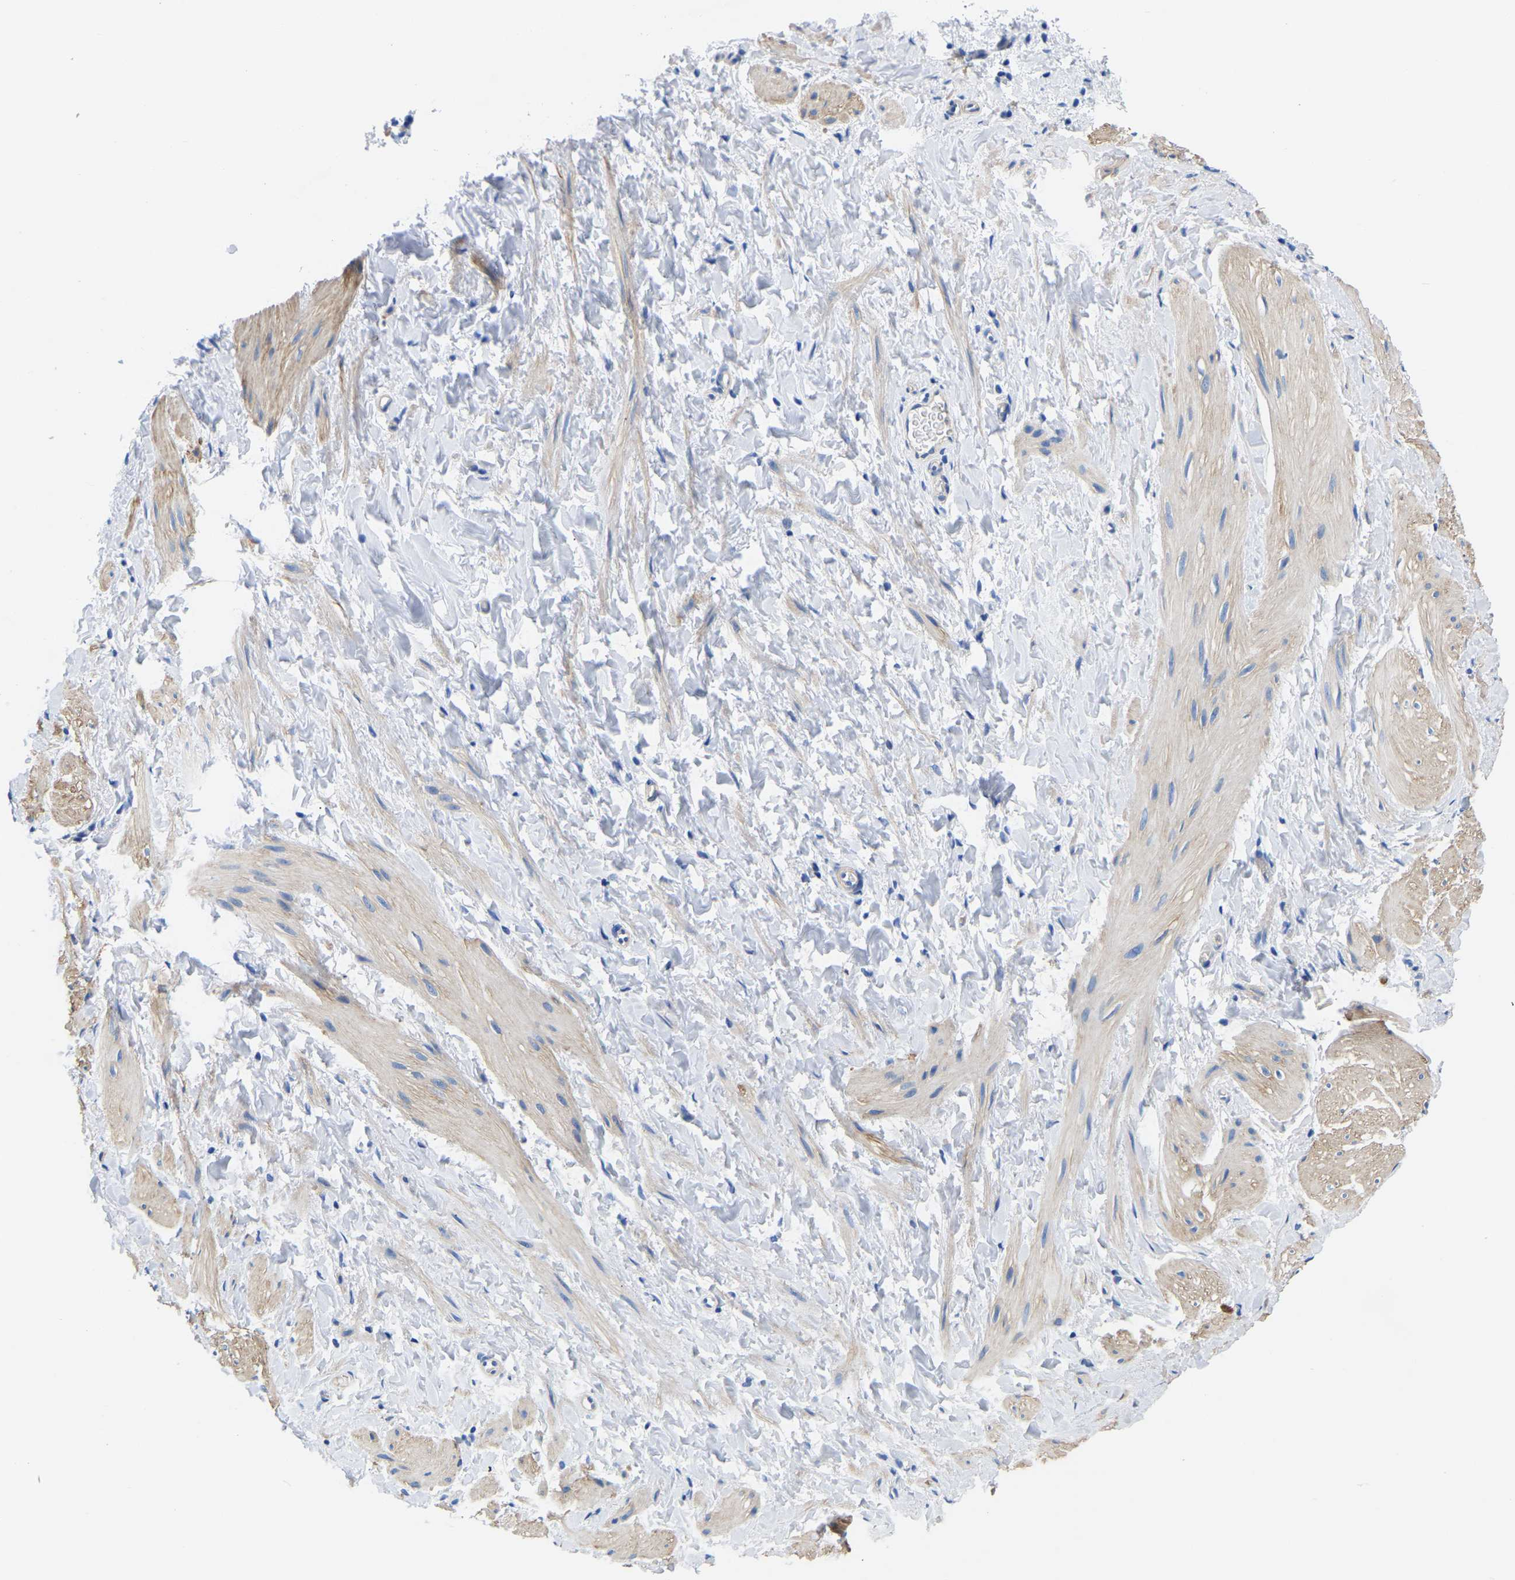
{"staining": {"intensity": "weak", "quantity": "25%-75%", "location": "cytoplasmic/membranous"}, "tissue": "smooth muscle", "cell_type": "Smooth muscle cells", "image_type": "normal", "snomed": [{"axis": "morphology", "description": "Normal tissue, NOS"}, {"axis": "topography", "description": "Smooth muscle"}], "caption": "Protein staining by immunohistochemistry (IHC) reveals weak cytoplasmic/membranous staining in approximately 25%-75% of smooth muscle cells in benign smooth muscle.", "gene": "UPK3A", "patient": {"sex": "male", "age": 16}}